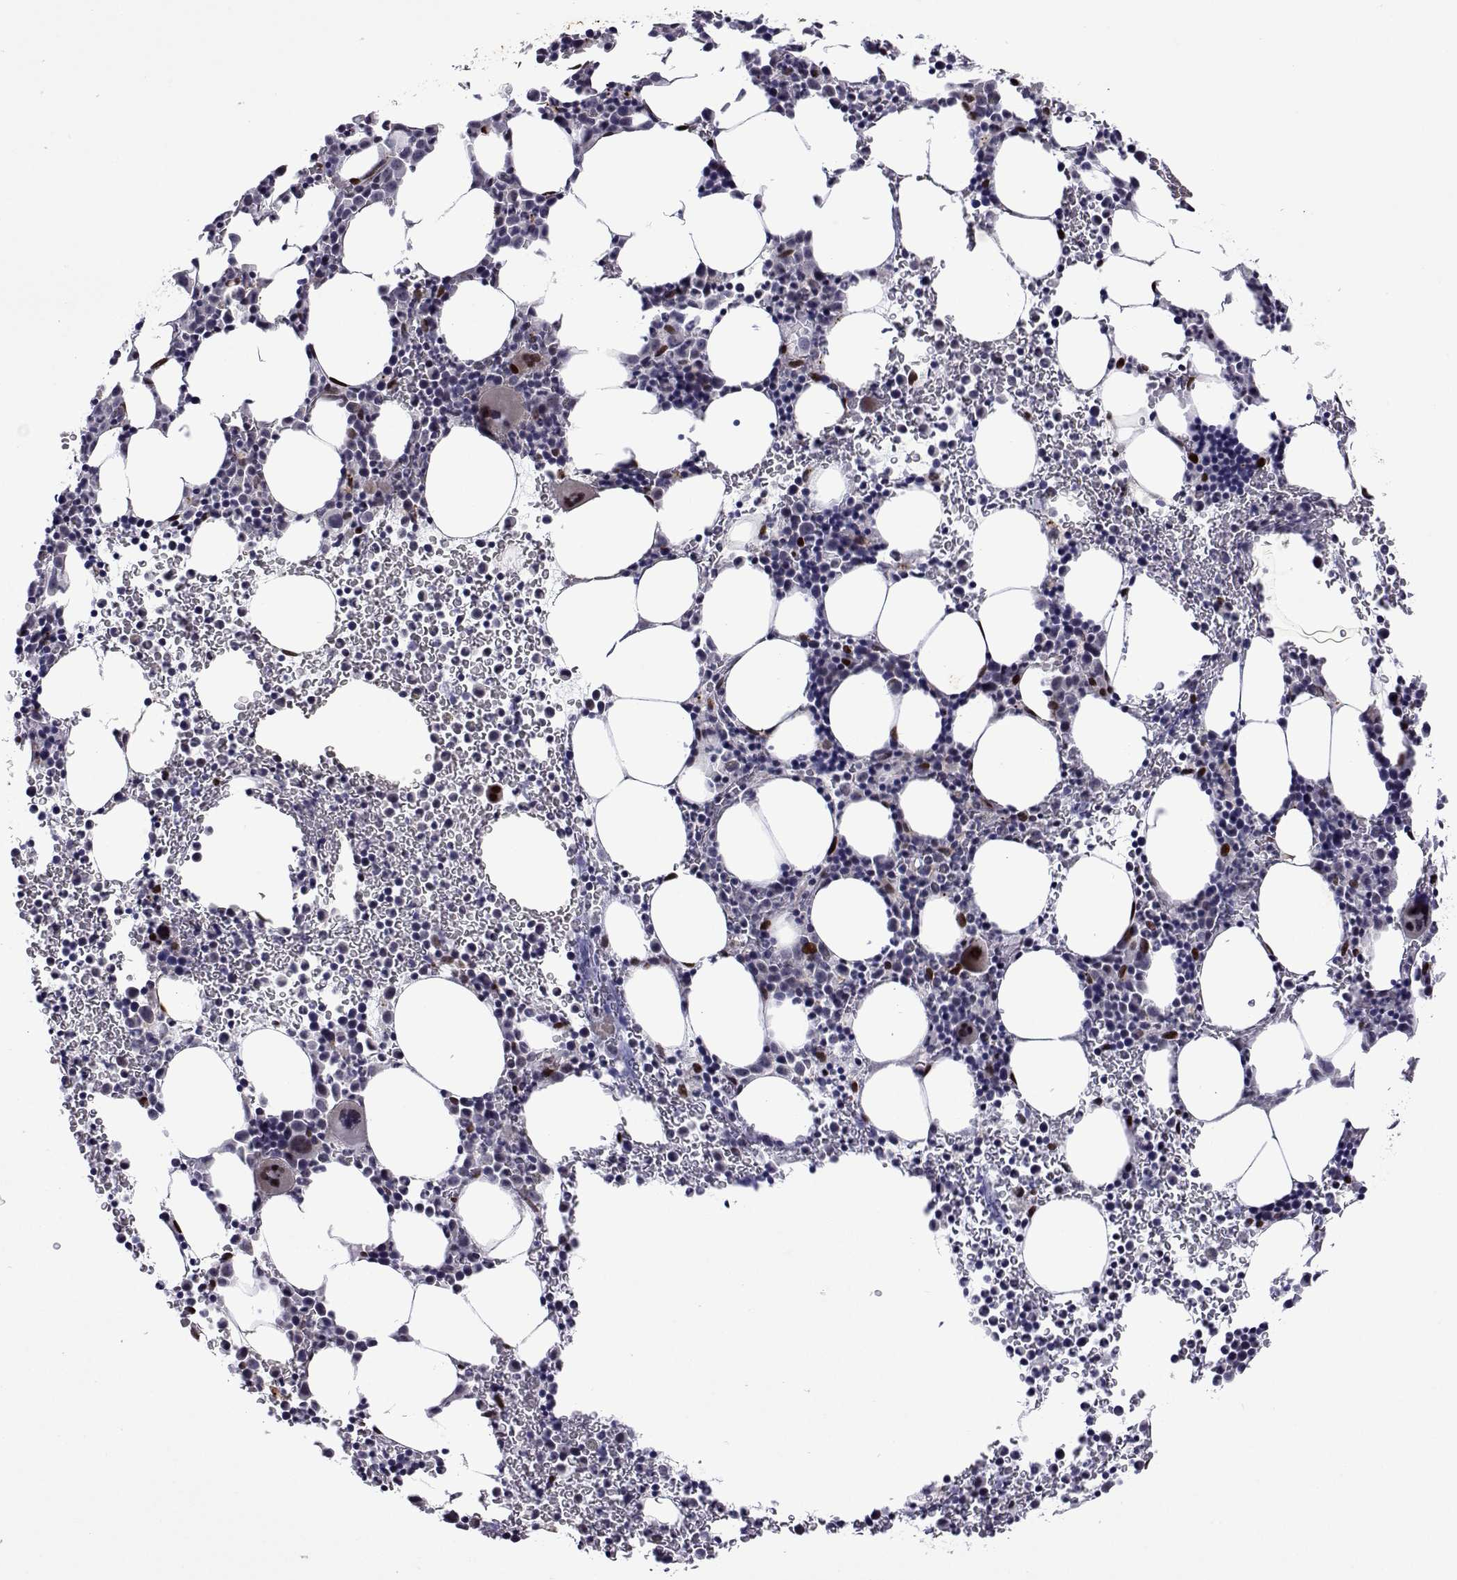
{"staining": {"intensity": "moderate", "quantity": "<25%", "location": "cytoplasmic/membranous,nuclear"}, "tissue": "bone marrow", "cell_type": "Hematopoietic cells", "image_type": "normal", "snomed": [{"axis": "morphology", "description": "Normal tissue, NOS"}, {"axis": "topography", "description": "Bone marrow"}], "caption": "Hematopoietic cells show low levels of moderate cytoplasmic/membranous,nuclear positivity in approximately <25% of cells in unremarkable bone marrow. (brown staining indicates protein expression, while blue staining denotes nuclei).", "gene": "EFCAB3", "patient": {"sex": "male", "age": 58}}